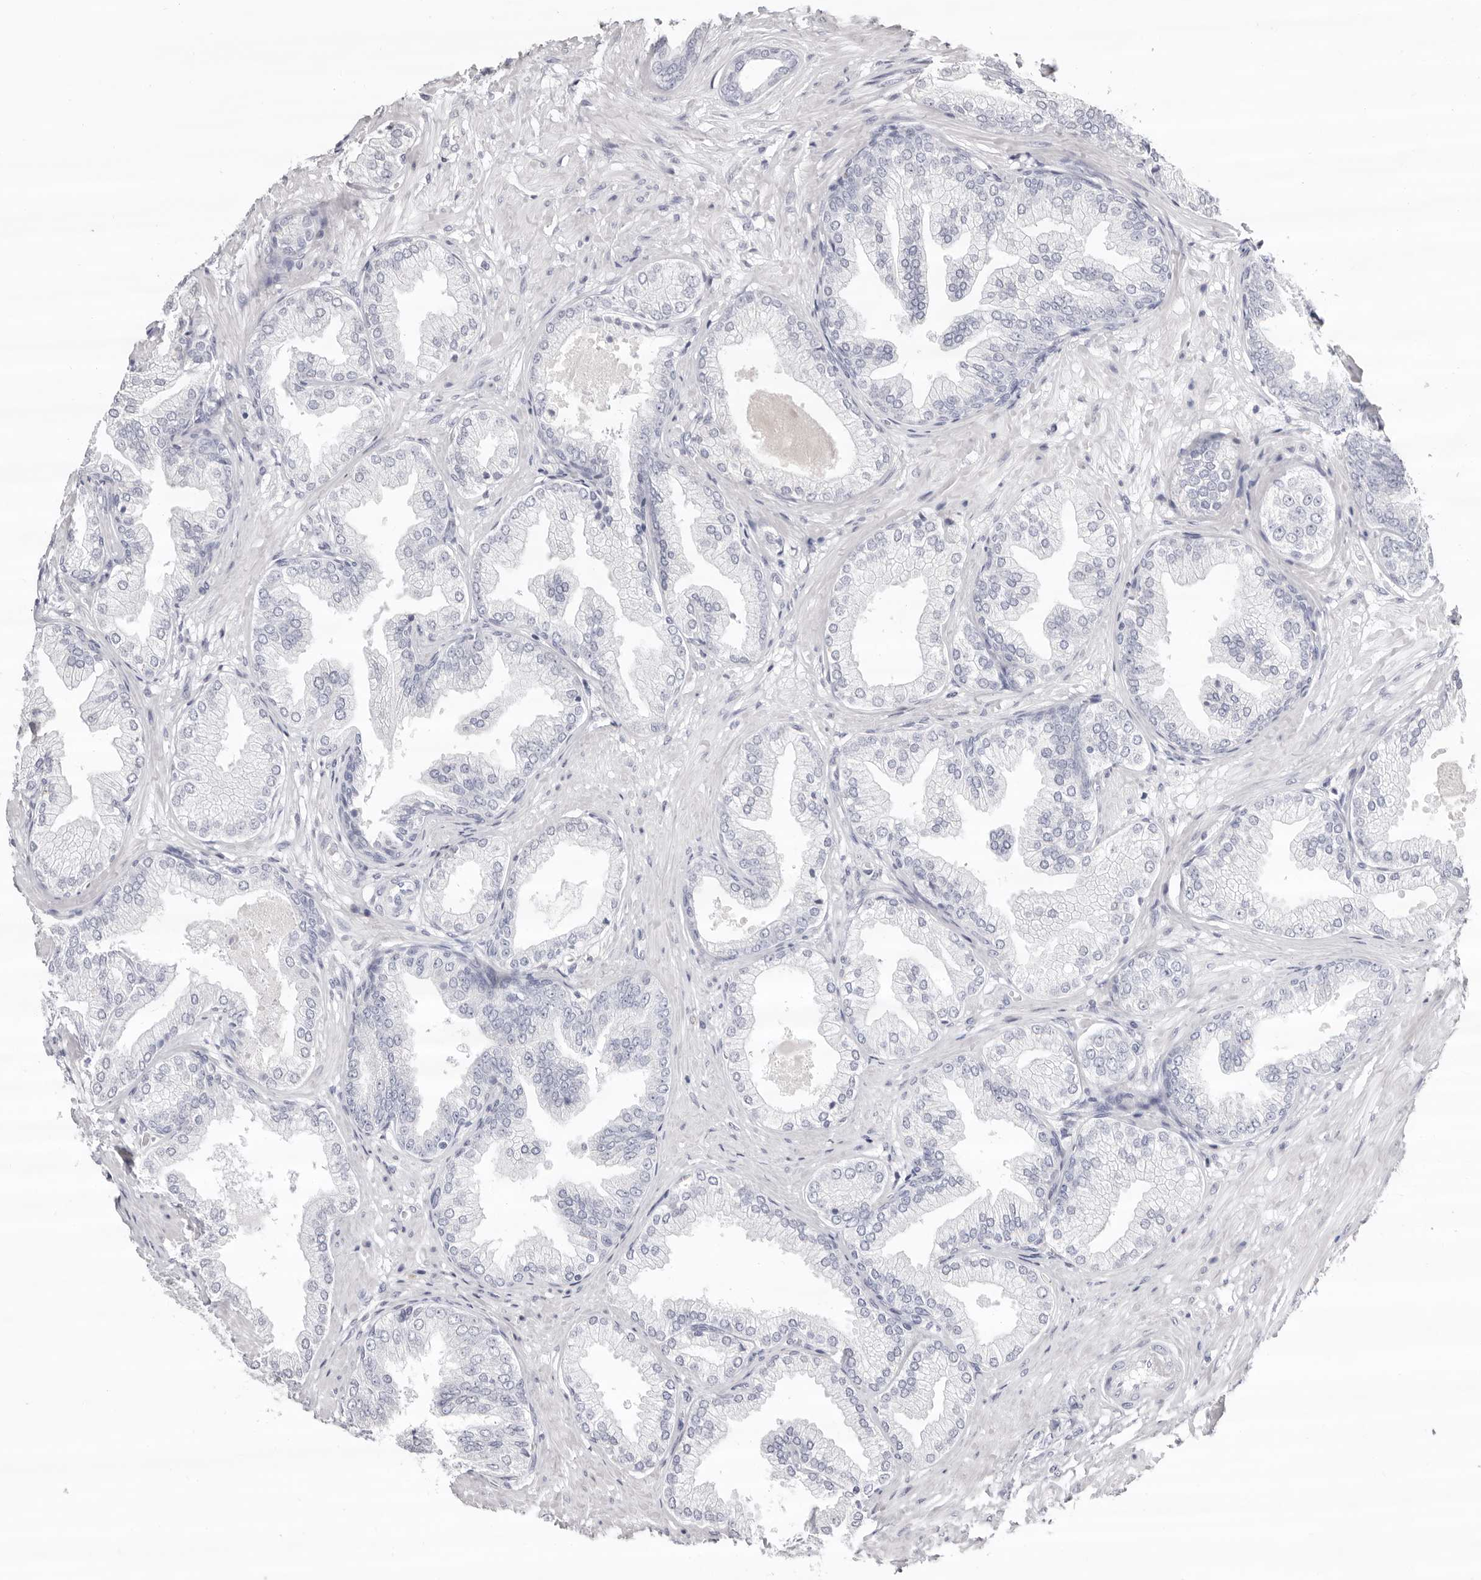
{"staining": {"intensity": "negative", "quantity": "none", "location": "none"}, "tissue": "prostate cancer", "cell_type": "Tumor cells", "image_type": "cancer", "snomed": [{"axis": "morphology", "description": "Adenocarcinoma, Low grade"}, {"axis": "topography", "description": "Prostate"}], "caption": "Tumor cells are negative for protein expression in human prostate cancer (adenocarcinoma (low-grade)).", "gene": "LPO", "patient": {"sex": "male", "age": 63}}